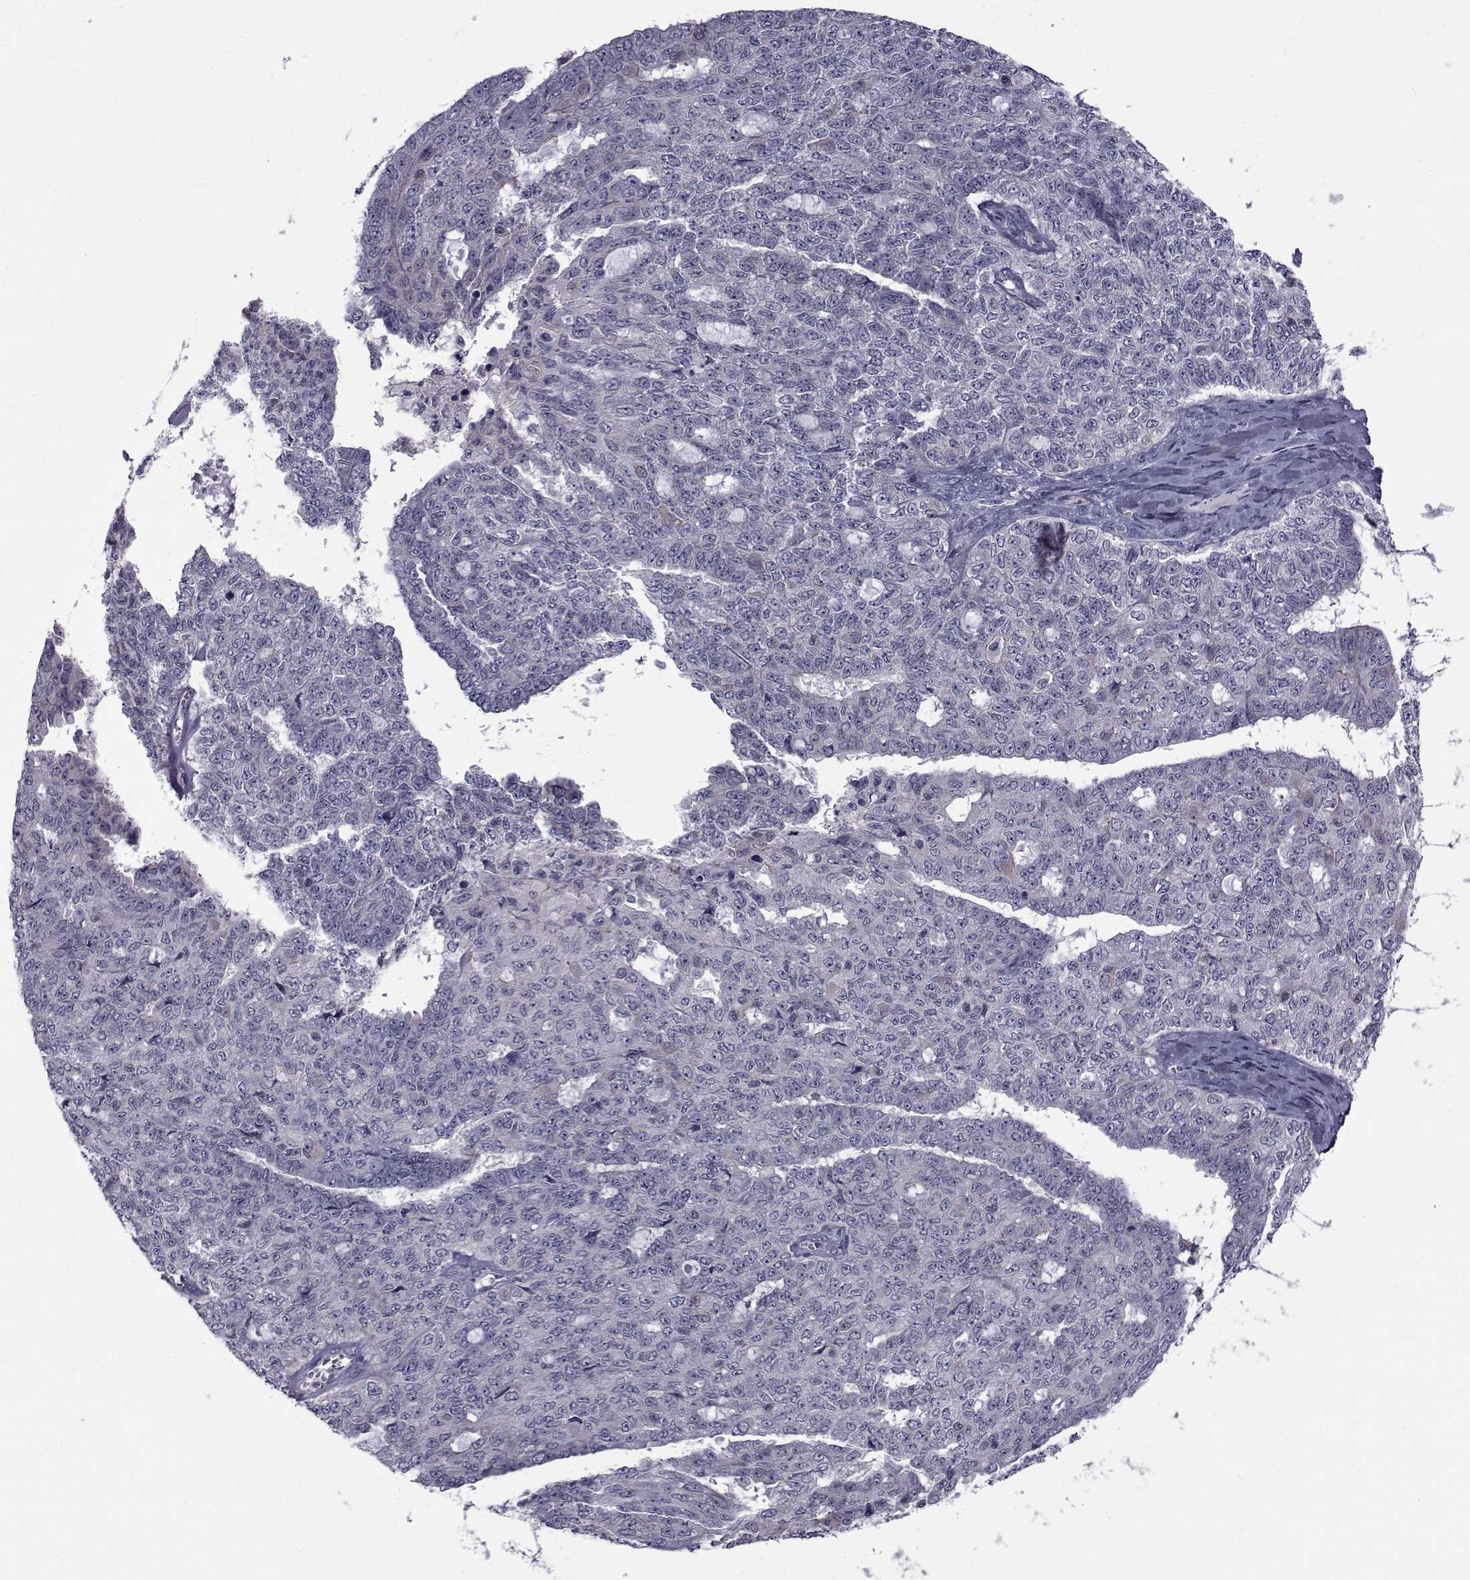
{"staining": {"intensity": "negative", "quantity": "none", "location": "none"}, "tissue": "ovarian cancer", "cell_type": "Tumor cells", "image_type": "cancer", "snomed": [{"axis": "morphology", "description": "Cystadenocarcinoma, serous, NOS"}, {"axis": "topography", "description": "Ovary"}], "caption": "Tumor cells show no significant staining in ovarian serous cystadenocarcinoma. The staining is performed using DAB brown chromogen with nuclei counter-stained in using hematoxylin.", "gene": "SLC30A10", "patient": {"sex": "female", "age": 71}}